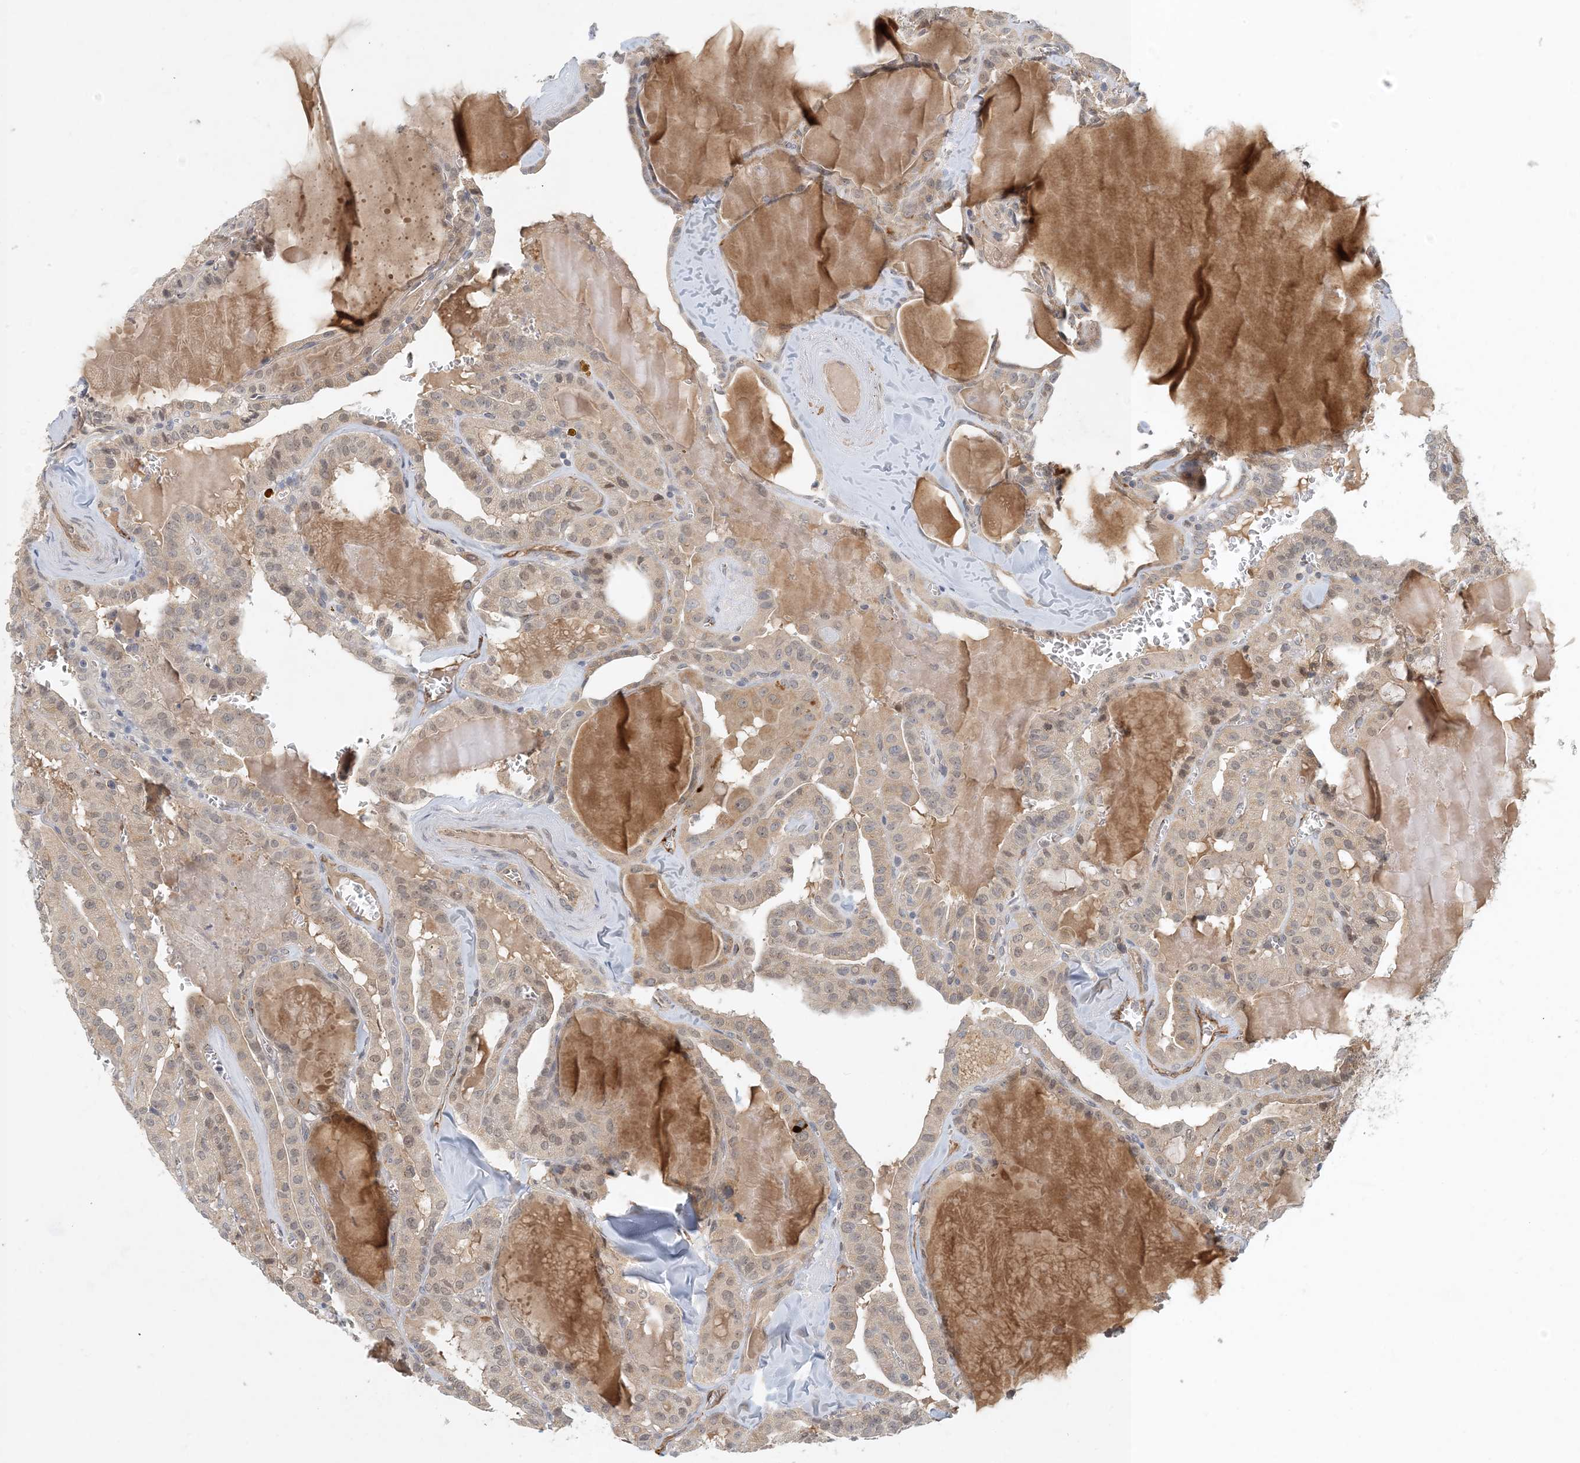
{"staining": {"intensity": "weak", "quantity": ">75%", "location": "cytoplasmic/membranous"}, "tissue": "thyroid cancer", "cell_type": "Tumor cells", "image_type": "cancer", "snomed": [{"axis": "morphology", "description": "Papillary adenocarcinoma, NOS"}, {"axis": "topography", "description": "Thyroid gland"}], "caption": "Immunohistochemical staining of thyroid papillary adenocarcinoma exhibits low levels of weak cytoplasmic/membranous protein positivity in approximately >75% of tumor cells.", "gene": "ZBTB3", "patient": {"sex": "male", "age": 52}}